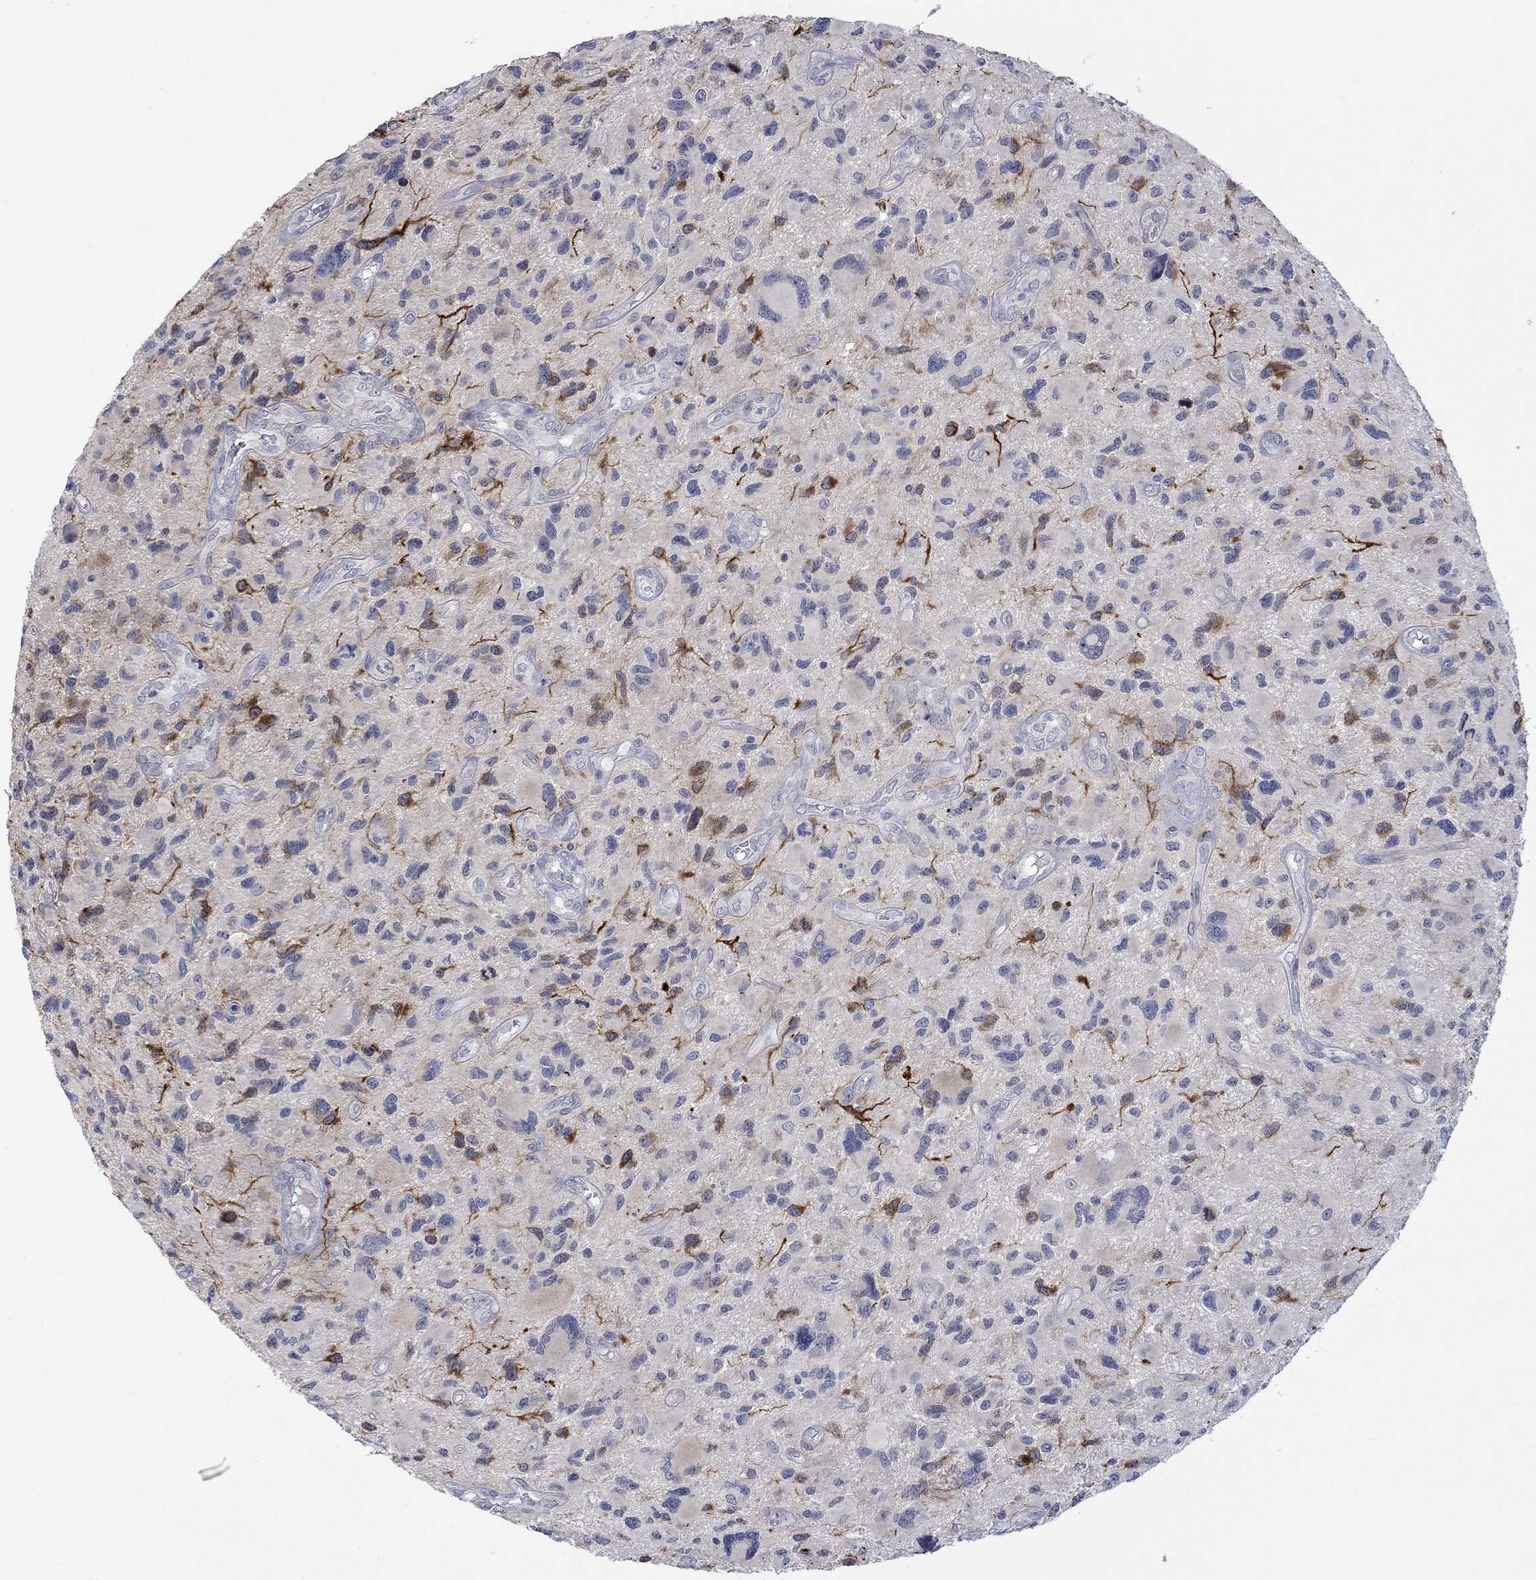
{"staining": {"intensity": "strong", "quantity": "<25%", "location": "cytoplasmic/membranous"}, "tissue": "glioma", "cell_type": "Tumor cells", "image_type": "cancer", "snomed": [{"axis": "morphology", "description": "Glioma, malignant, NOS"}, {"axis": "morphology", "description": "Glioma, malignant, High grade"}, {"axis": "topography", "description": "Brain"}], "caption": "Protein expression analysis of glioma exhibits strong cytoplasmic/membranous expression in about <25% of tumor cells.", "gene": "DCX", "patient": {"sex": "female", "age": 71}}